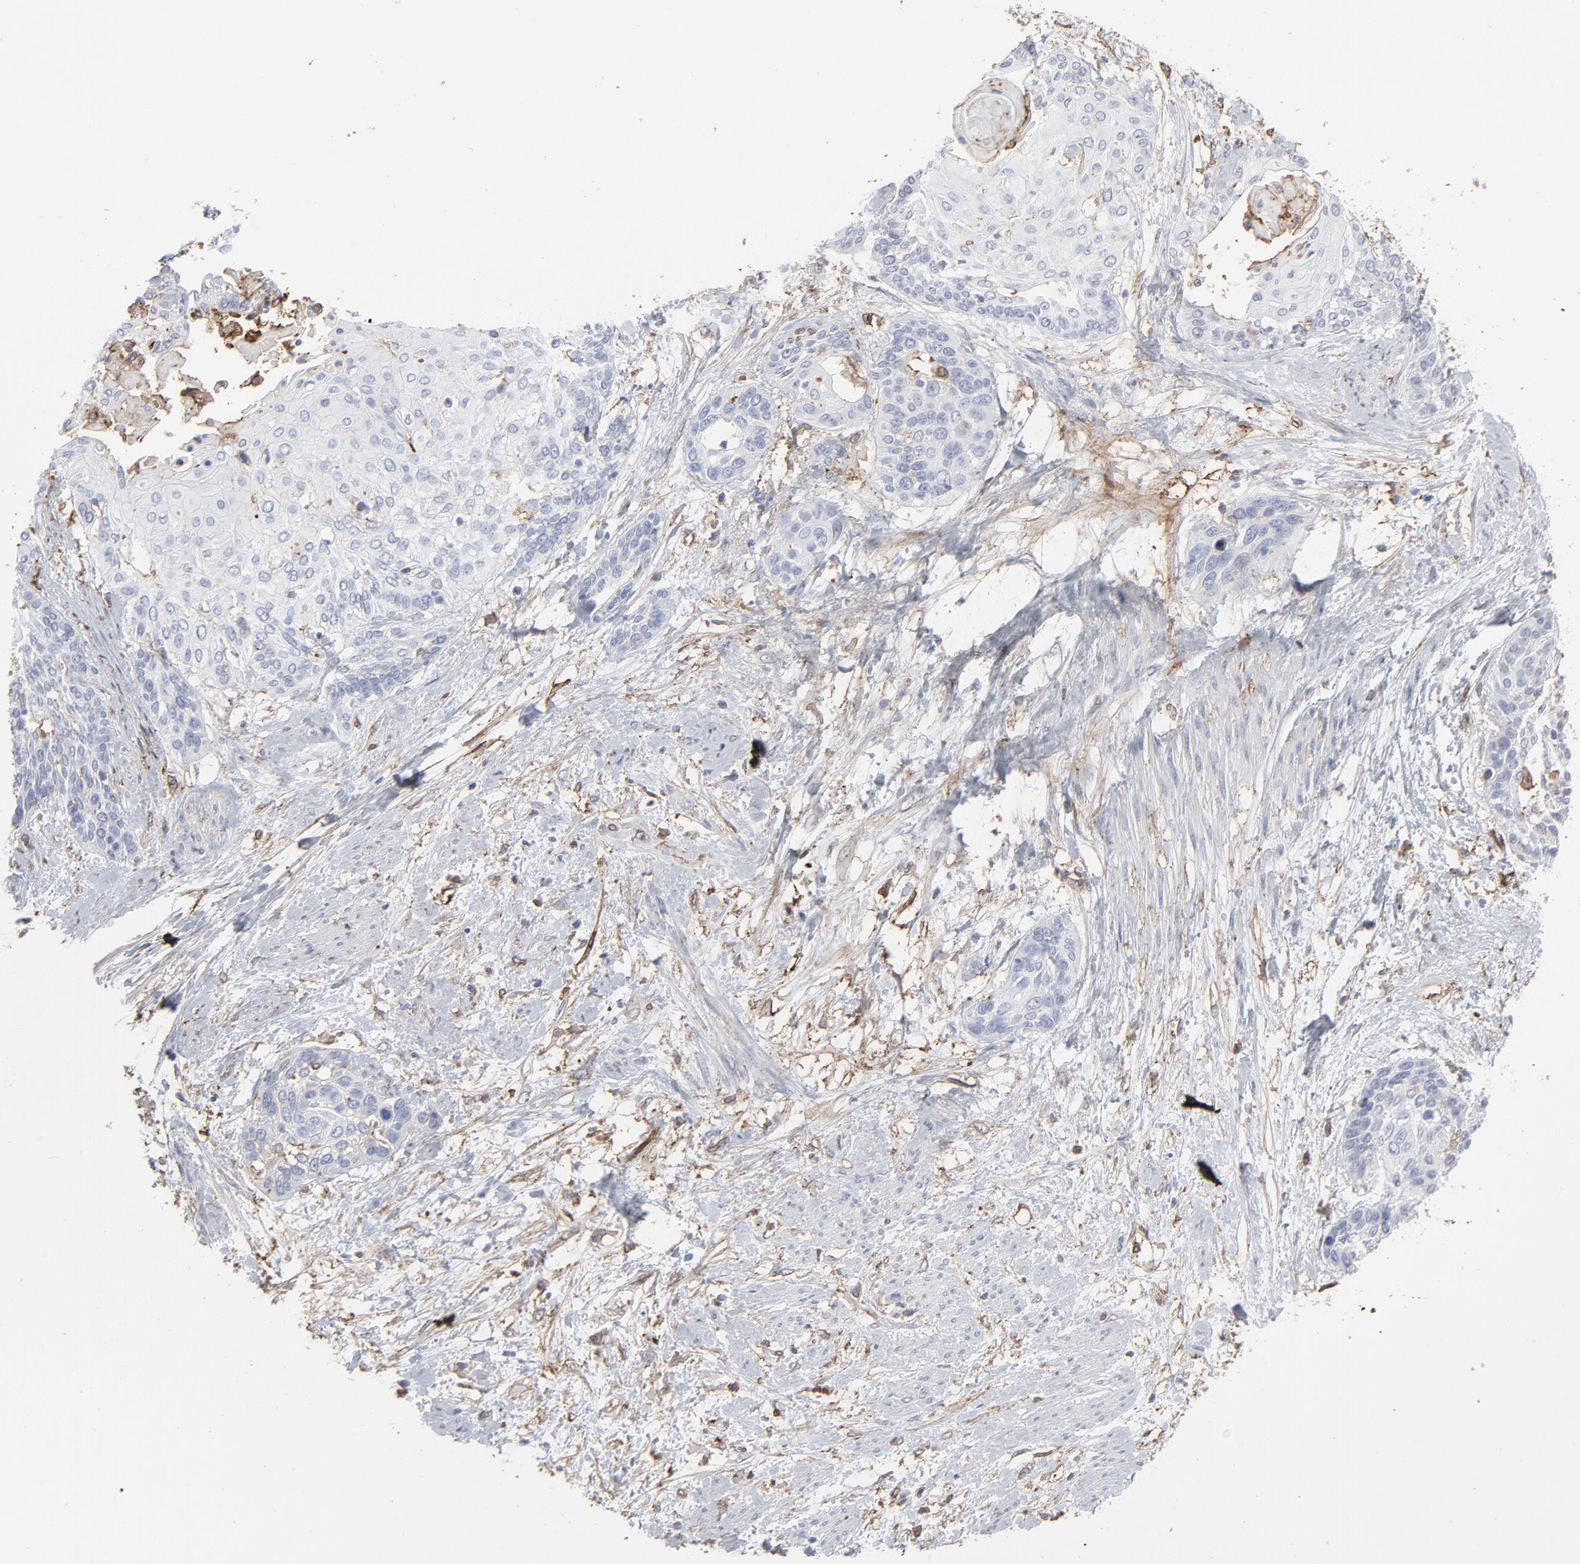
{"staining": {"intensity": "weak", "quantity": "<25%", "location": "cytoplasmic/membranous"}, "tissue": "cervical cancer", "cell_type": "Tumor cells", "image_type": "cancer", "snomed": [{"axis": "morphology", "description": "Squamous cell carcinoma, NOS"}, {"axis": "topography", "description": "Cervix"}], "caption": "This is an IHC image of human cervical cancer (squamous cell carcinoma). There is no positivity in tumor cells.", "gene": "ANXA5", "patient": {"sex": "female", "age": 57}}